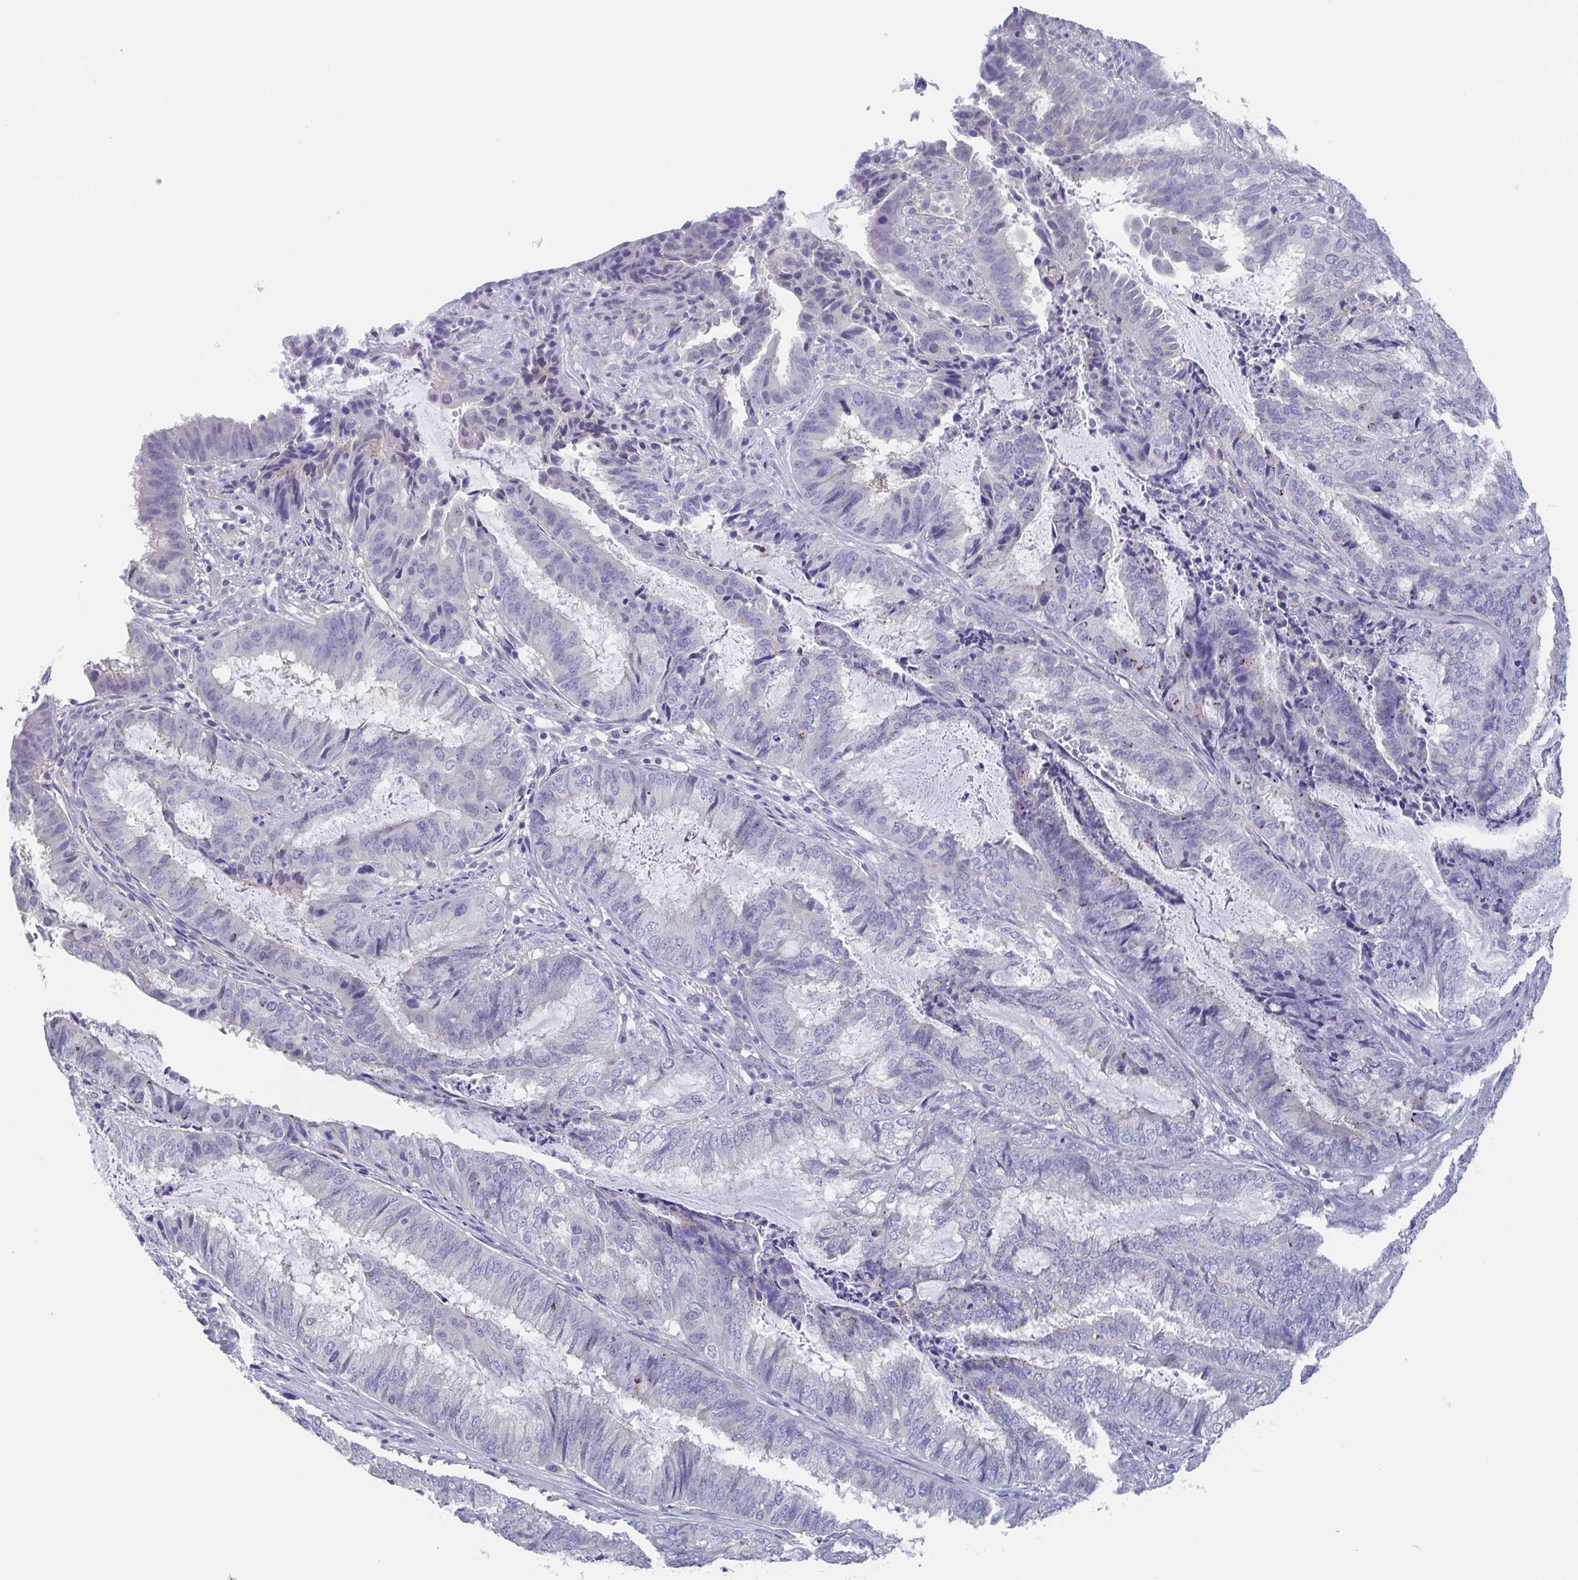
{"staining": {"intensity": "weak", "quantity": "<25%", "location": "cytoplasmic/membranous"}, "tissue": "endometrial cancer", "cell_type": "Tumor cells", "image_type": "cancer", "snomed": [{"axis": "morphology", "description": "Adenocarcinoma, NOS"}, {"axis": "topography", "description": "Endometrium"}], "caption": "A histopathology image of human endometrial cancer is negative for staining in tumor cells. The staining is performed using DAB (3,3'-diaminobenzidine) brown chromogen with nuclei counter-stained in using hematoxylin.", "gene": "CHMP5", "patient": {"sex": "female", "age": 51}}